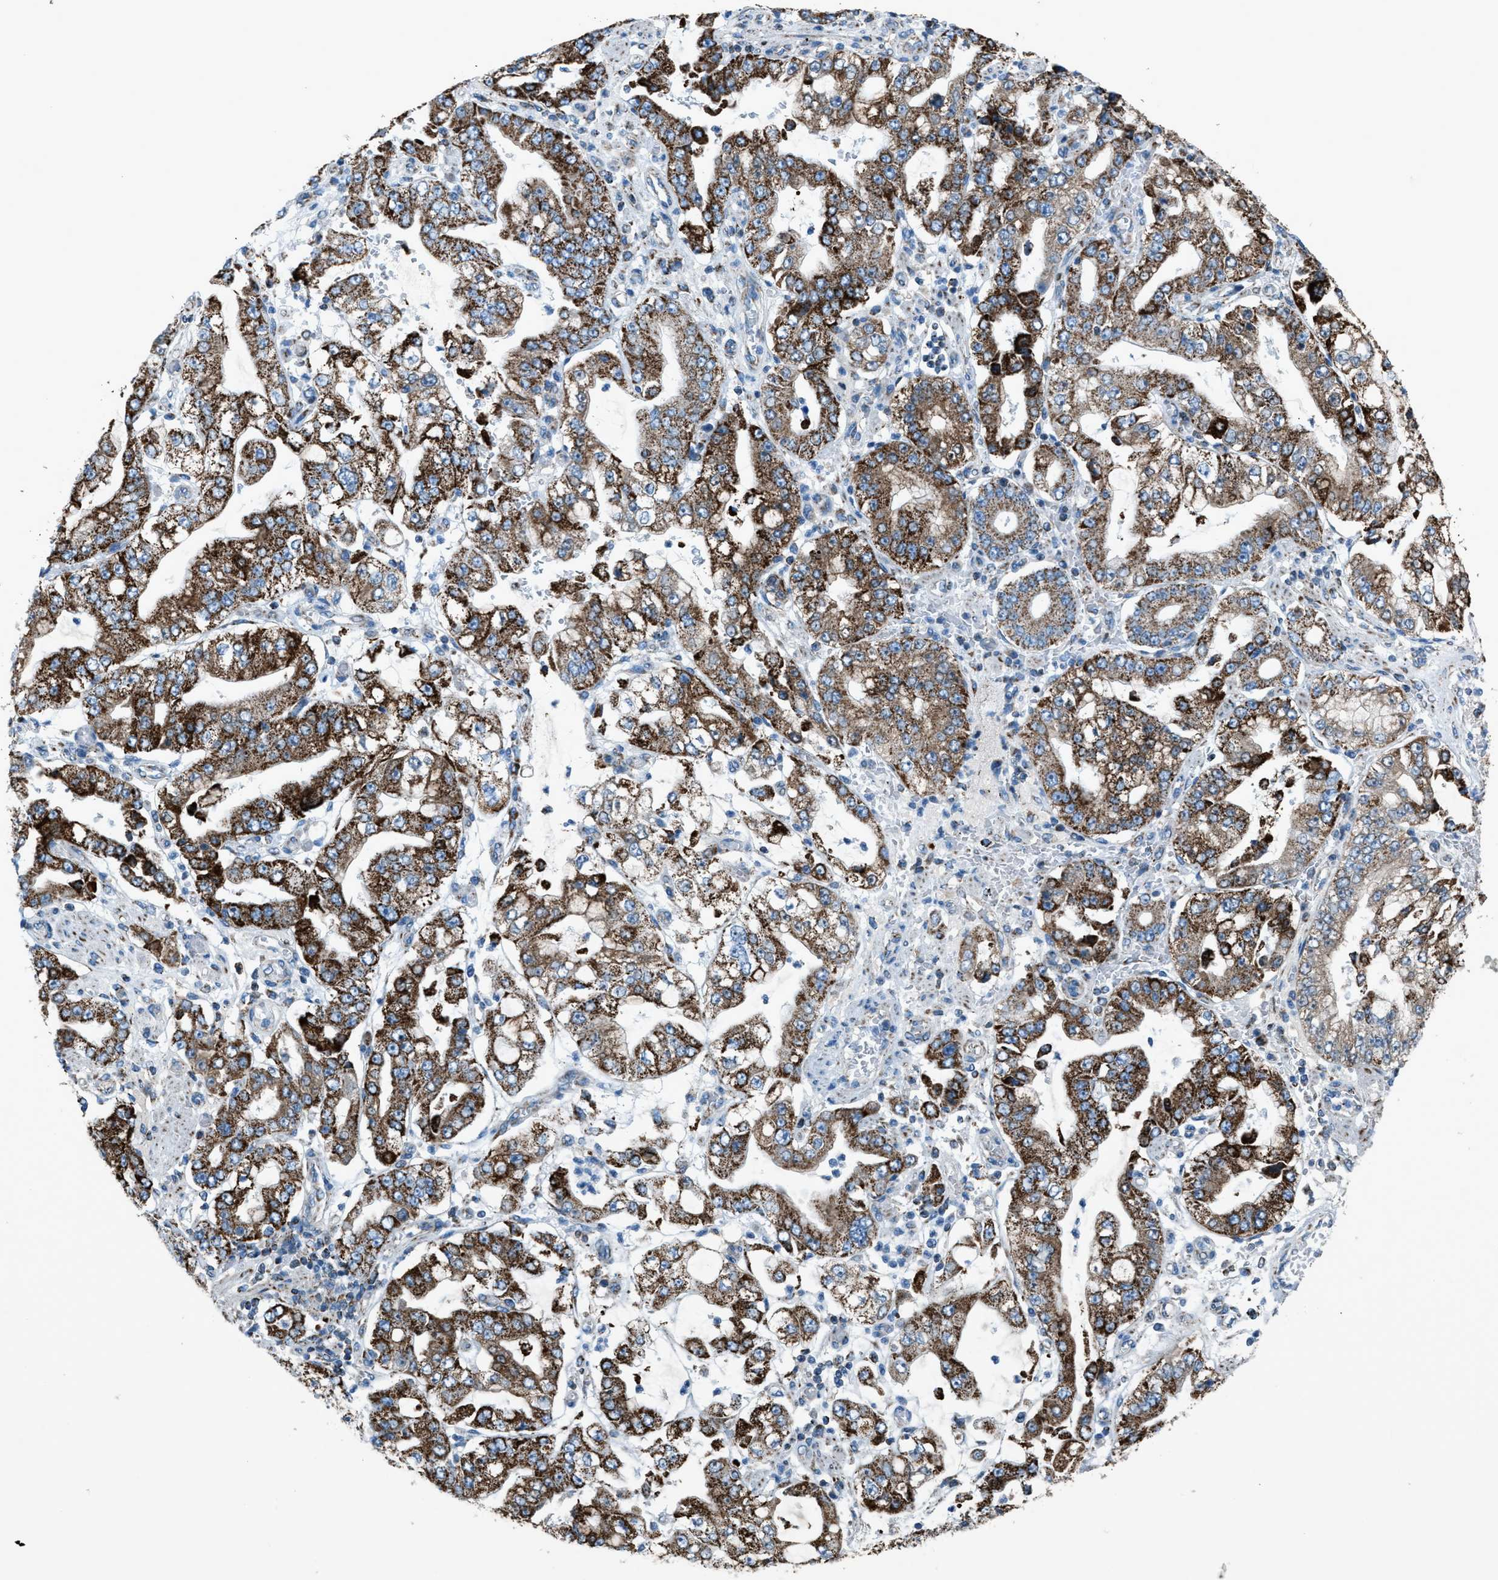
{"staining": {"intensity": "strong", "quantity": ">75%", "location": "cytoplasmic/membranous"}, "tissue": "stomach cancer", "cell_type": "Tumor cells", "image_type": "cancer", "snomed": [{"axis": "morphology", "description": "Adenocarcinoma, NOS"}, {"axis": "topography", "description": "Stomach"}], "caption": "About >75% of tumor cells in stomach adenocarcinoma exhibit strong cytoplasmic/membranous protein staining as visualized by brown immunohistochemical staining.", "gene": "MDH2", "patient": {"sex": "male", "age": 76}}